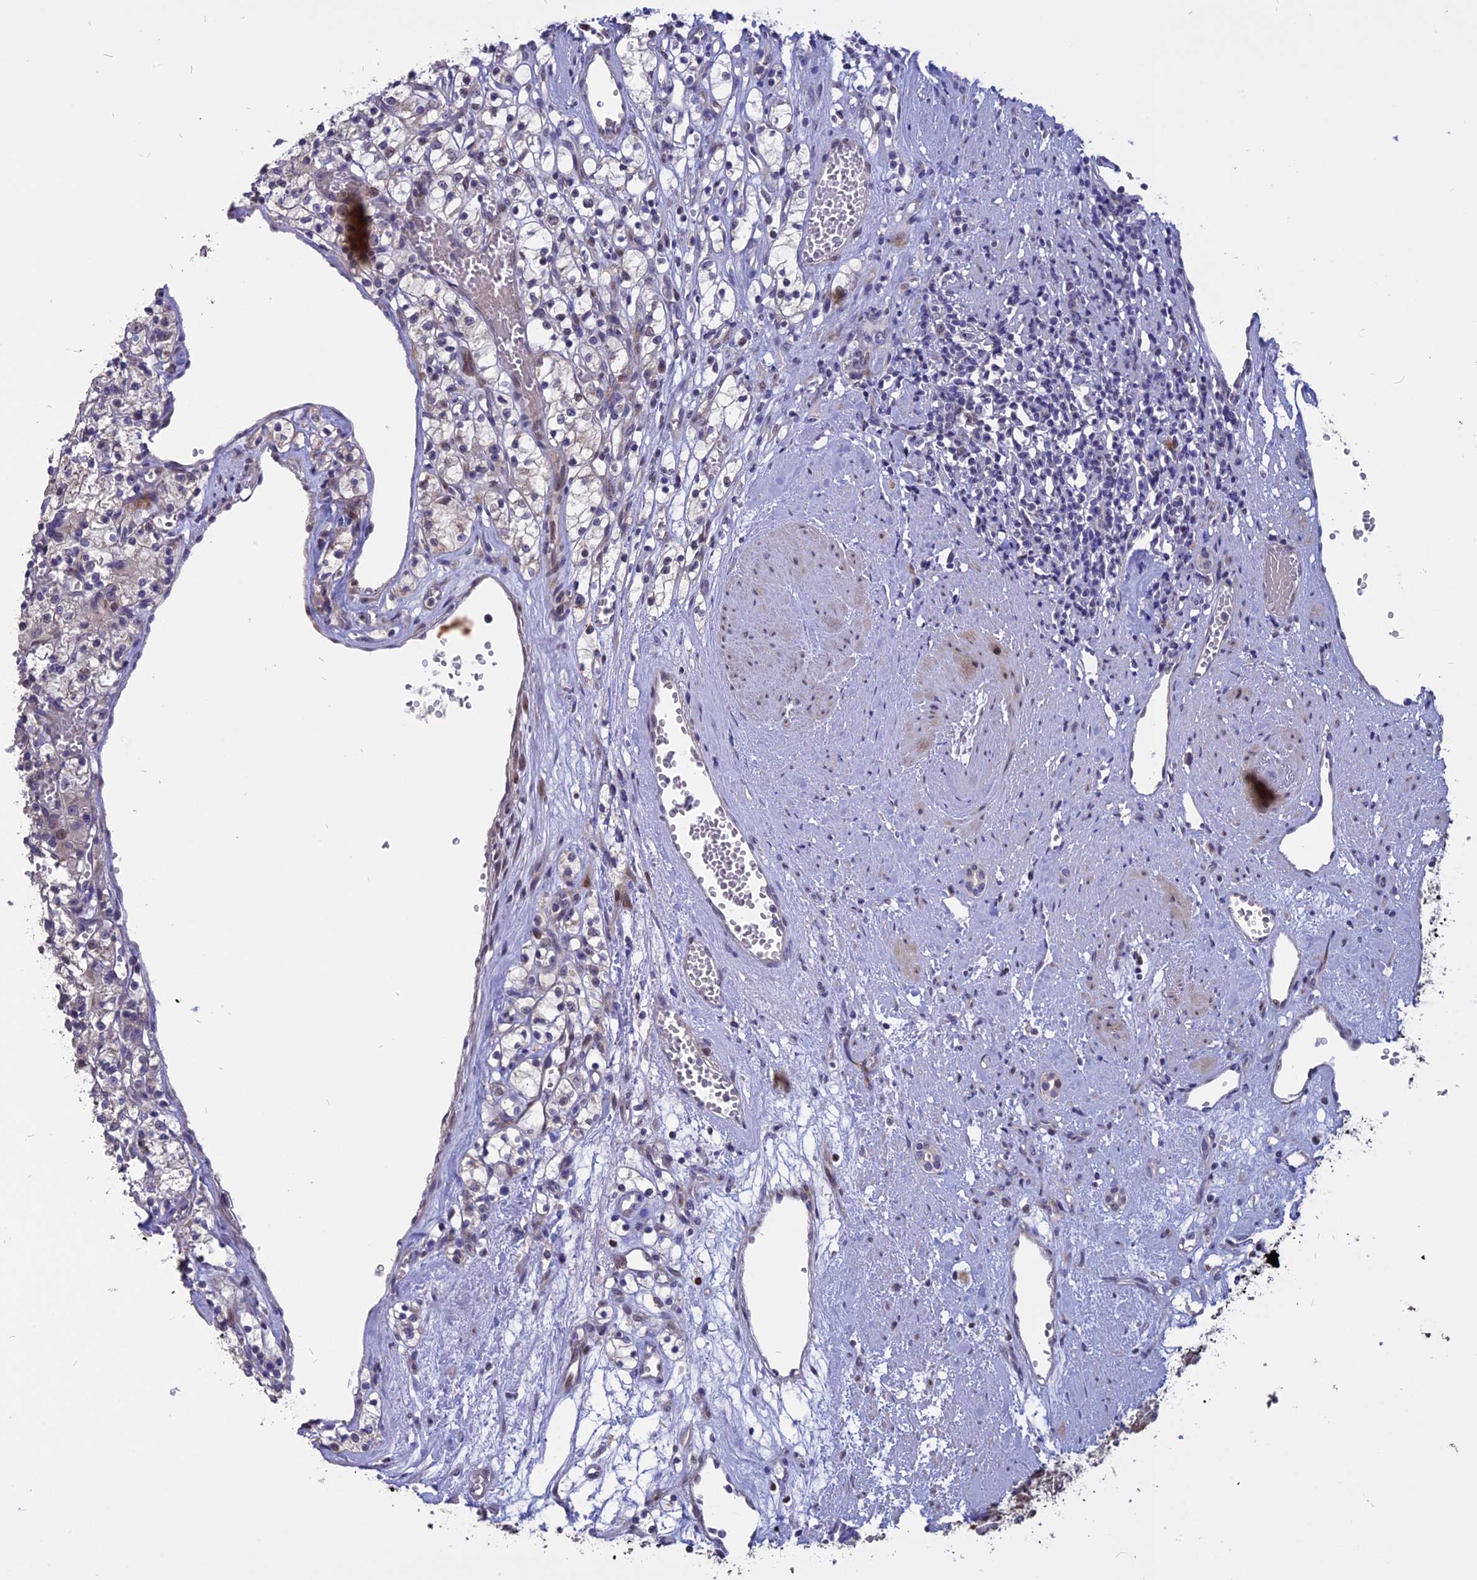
{"staining": {"intensity": "negative", "quantity": "none", "location": "none"}, "tissue": "renal cancer", "cell_type": "Tumor cells", "image_type": "cancer", "snomed": [{"axis": "morphology", "description": "Adenocarcinoma, NOS"}, {"axis": "topography", "description": "Kidney"}], "caption": "Histopathology image shows no protein staining in tumor cells of renal adenocarcinoma tissue.", "gene": "TMEM263", "patient": {"sex": "female", "age": 59}}